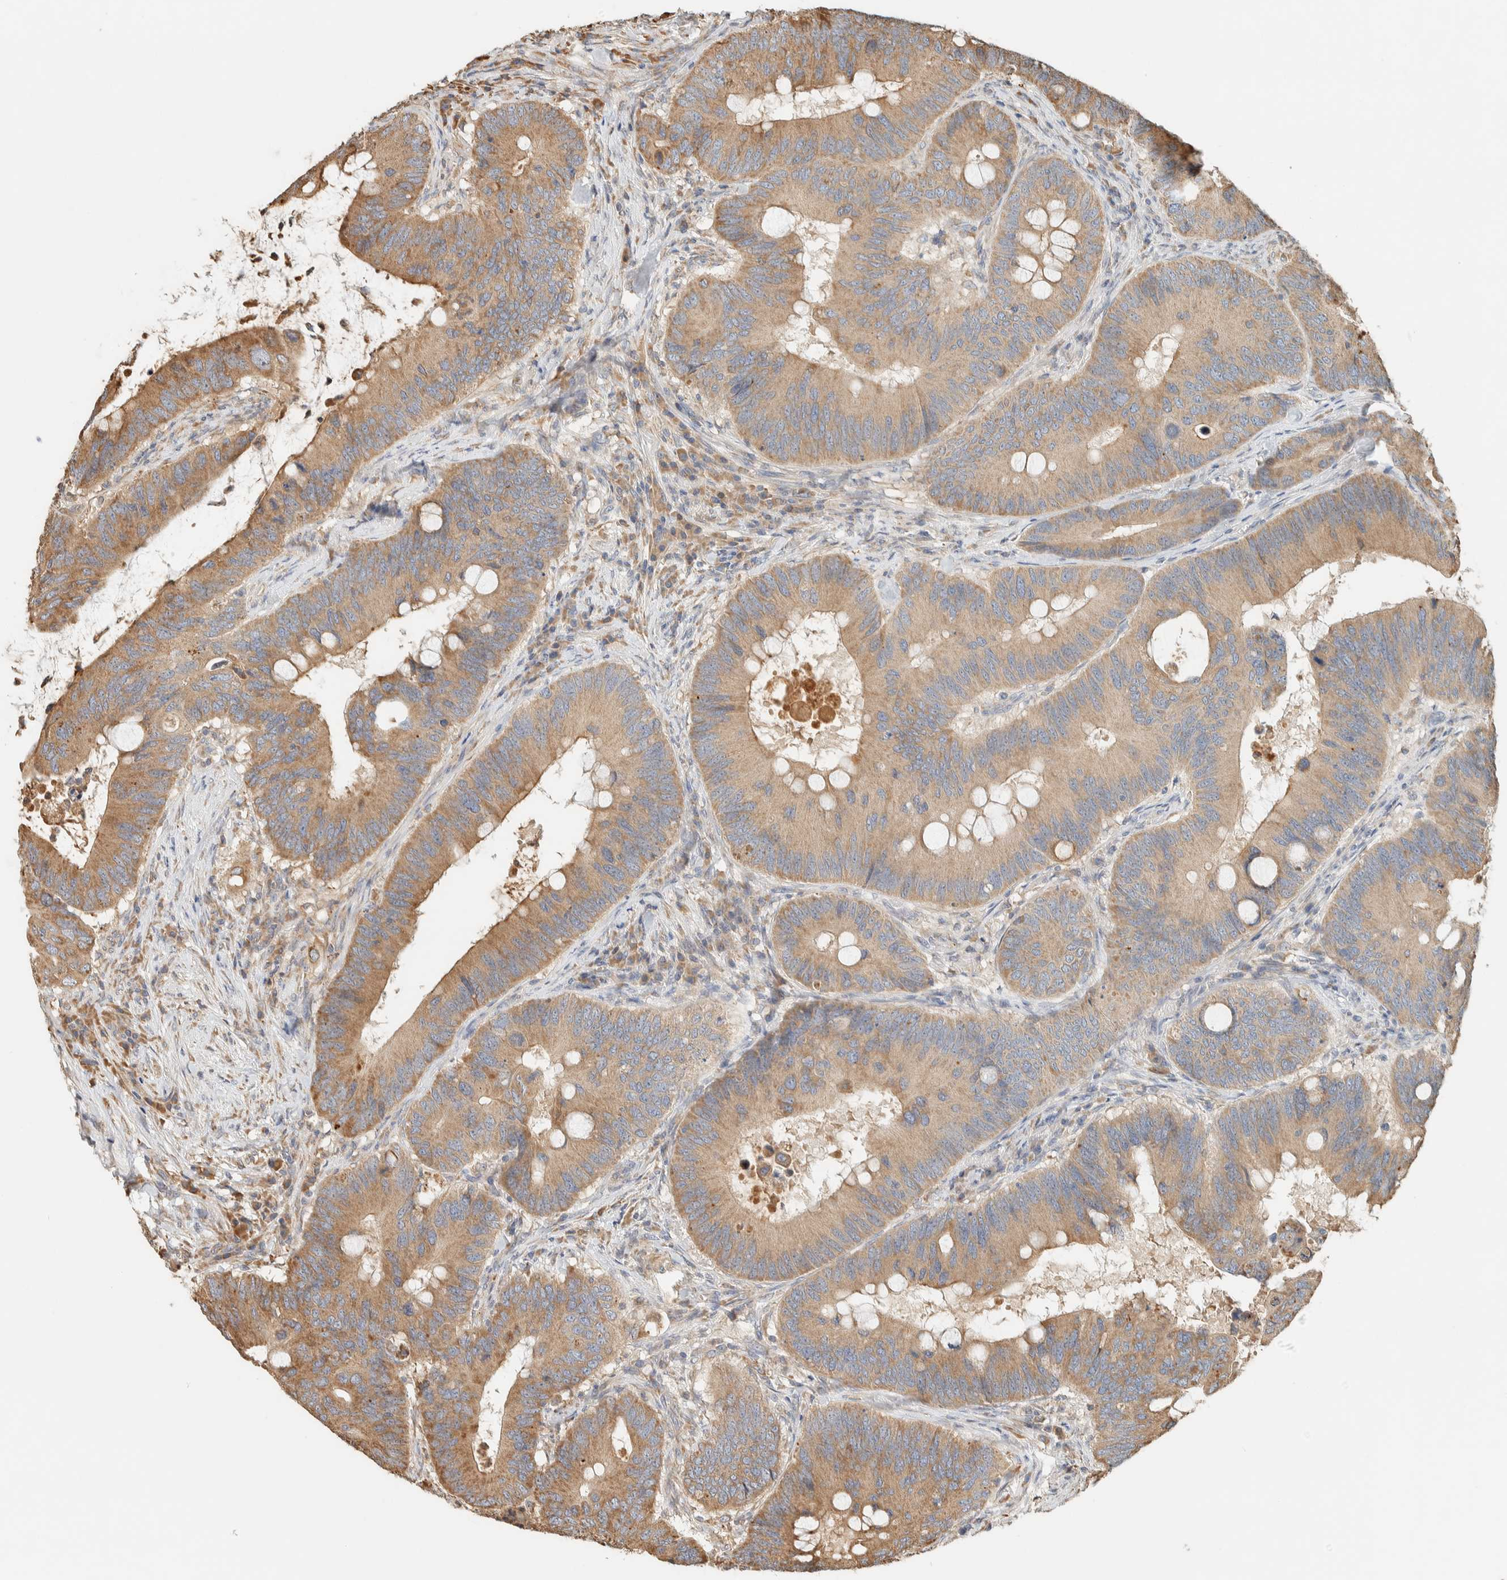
{"staining": {"intensity": "moderate", "quantity": ">75%", "location": "cytoplasmic/membranous"}, "tissue": "colorectal cancer", "cell_type": "Tumor cells", "image_type": "cancer", "snomed": [{"axis": "morphology", "description": "Adenocarcinoma, NOS"}, {"axis": "topography", "description": "Colon"}], "caption": "About >75% of tumor cells in human colorectal cancer (adenocarcinoma) exhibit moderate cytoplasmic/membranous protein expression as visualized by brown immunohistochemical staining.", "gene": "RAB11FIP1", "patient": {"sex": "male", "age": 71}}